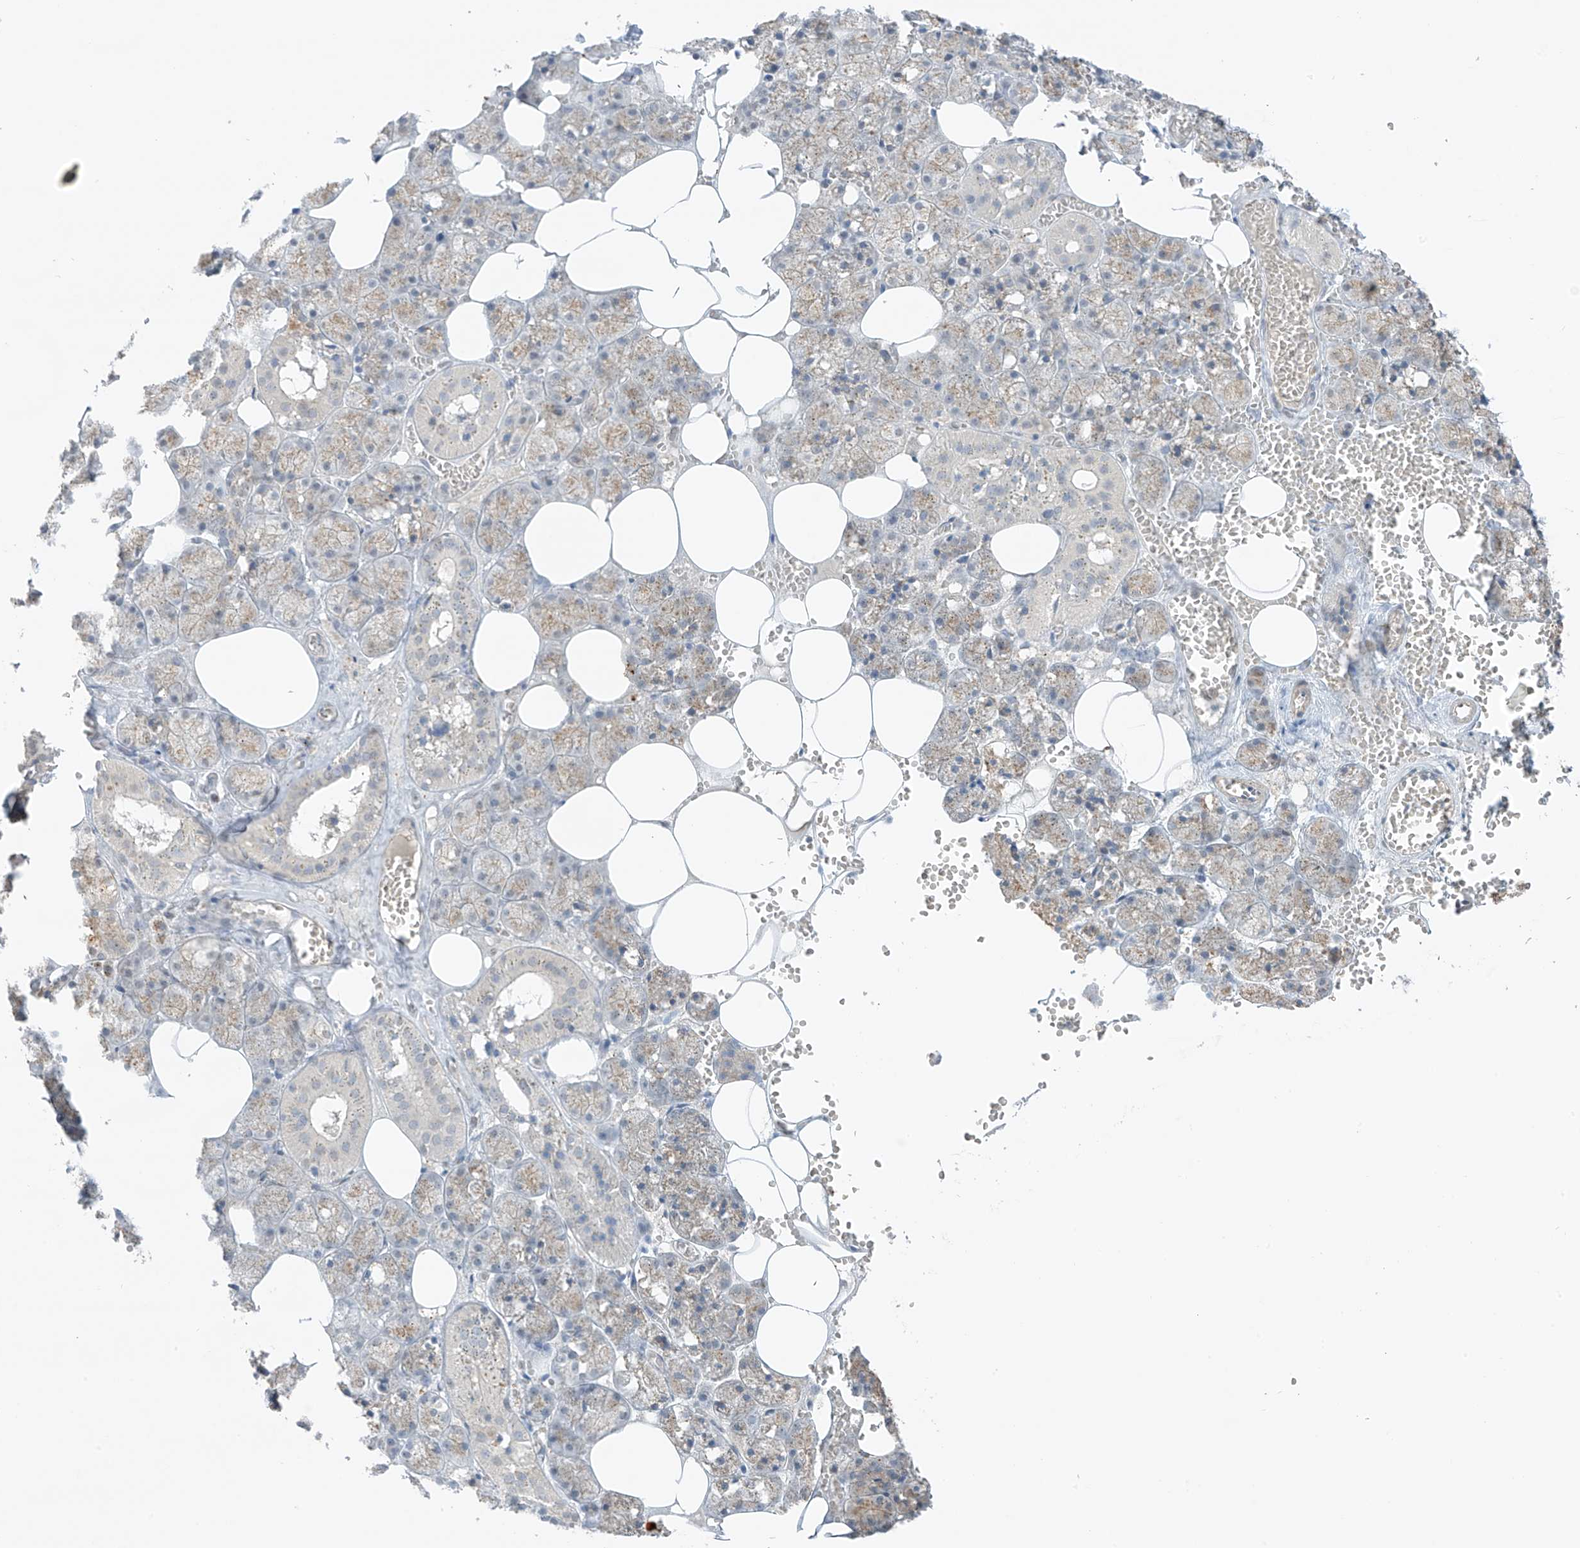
{"staining": {"intensity": "moderate", "quantity": "25%-75%", "location": "cytoplasmic/membranous"}, "tissue": "salivary gland", "cell_type": "Glandular cells", "image_type": "normal", "snomed": [{"axis": "morphology", "description": "Normal tissue, NOS"}, {"axis": "topography", "description": "Salivary gland"}], "caption": "IHC (DAB (3,3'-diaminobenzidine)) staining of benign human salivary gland demonstrates moderate cytoplasmic/membranous protein staining in approximately 25%-75% of glandular cells.", "gene": "N4BP3", "patient": {"sex": "male", "age": 62}}